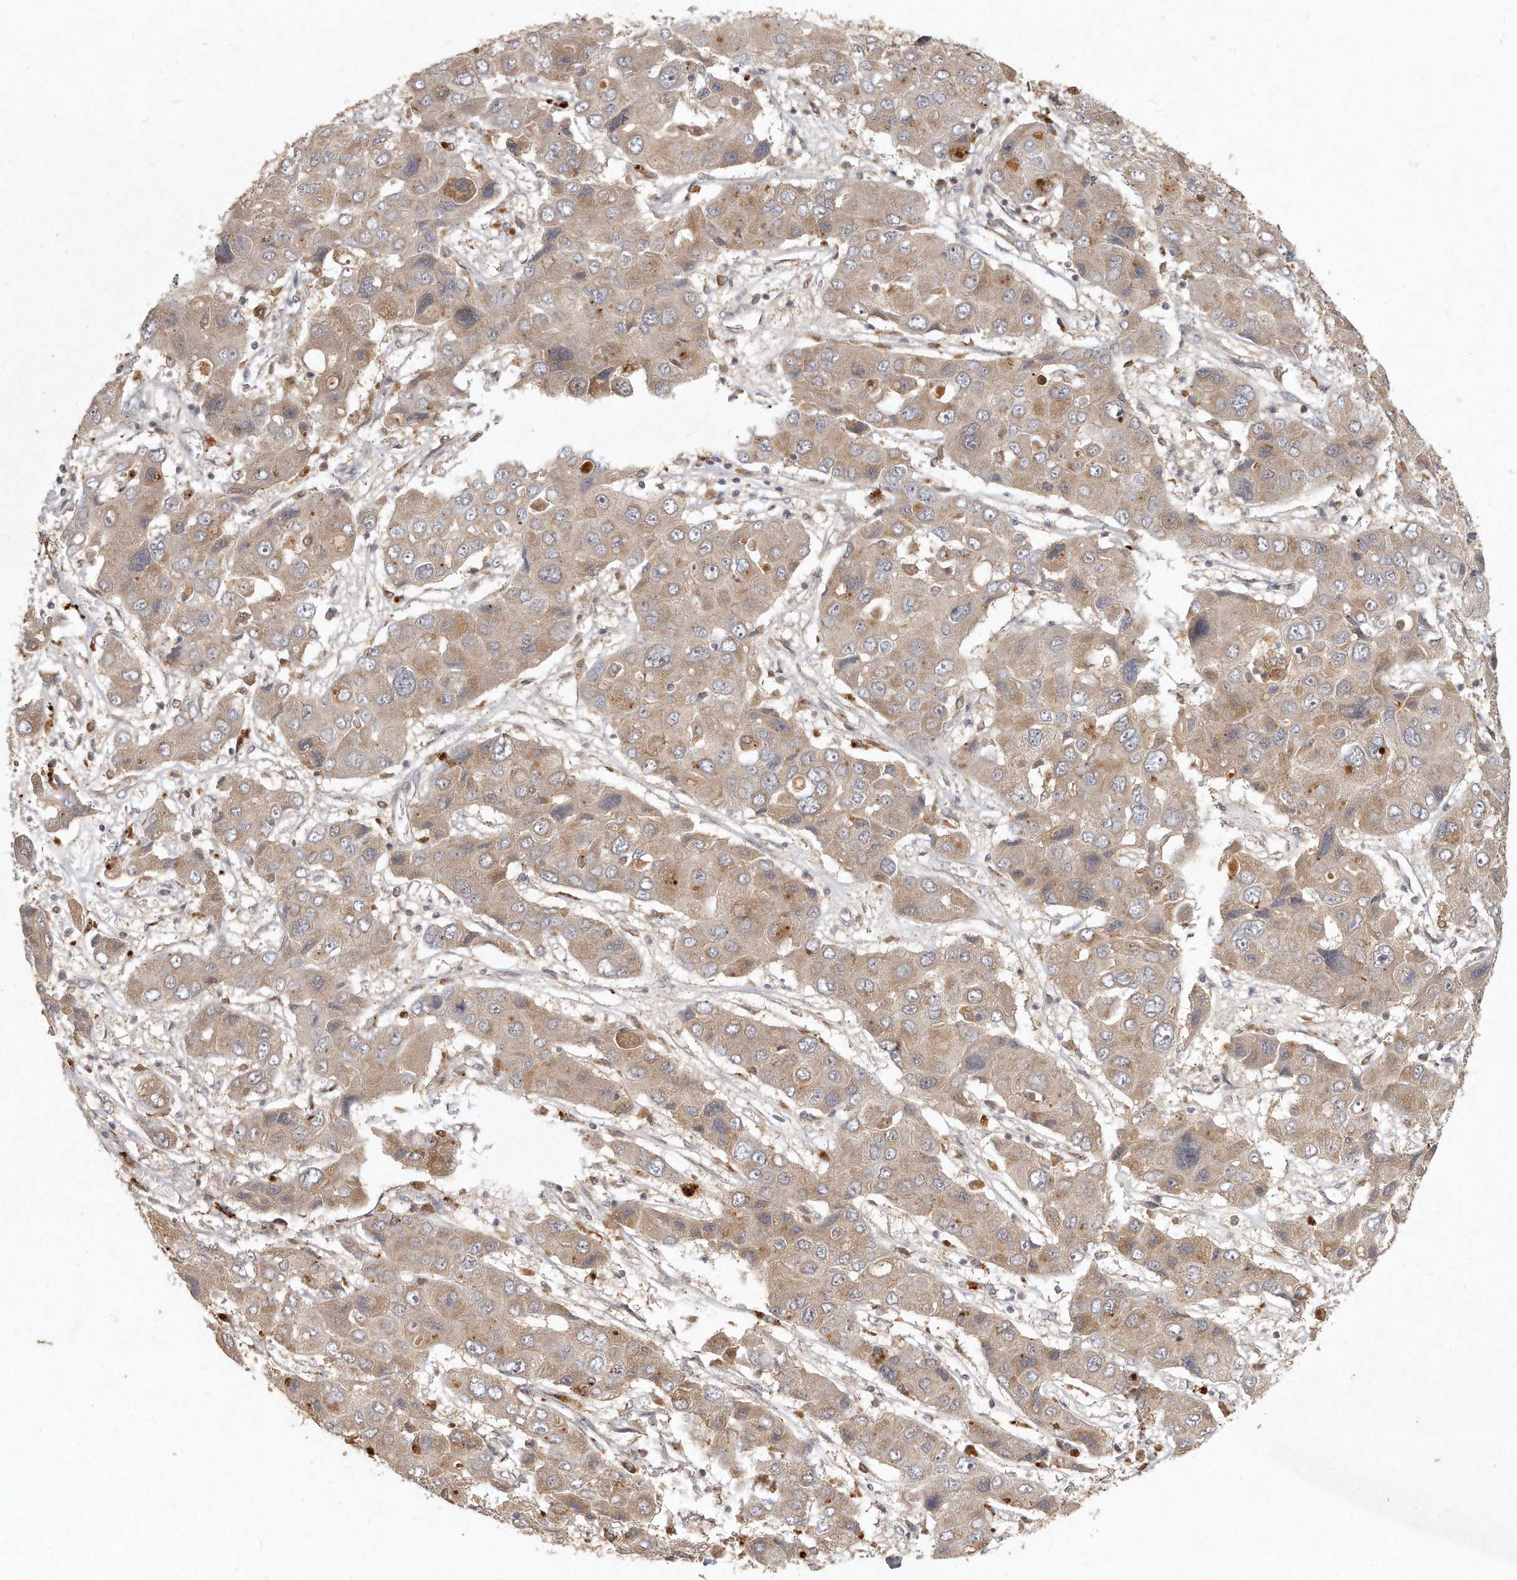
{"staining": {"intensity": "weak", "quantity": ">75%", "location": "cytoplasmic/membranous"}, "tissue": "liver cancer", "cell_type": "Tumor cells", "image_type": "cancer", "snomed": [{"axis": "morphology", "description": "Cholangiocarcinoma"}, {"axis": "topography", "description": "Liver"}], "caption": "Immunohistochemical staining of human liver cancer (cholangiocarcinoma) exhibits low levels of weak cytoplasmic/membranous staining in approximately >75% of tumor cells. (IHC, brightfield microscopy, high magnification).", "gene": "LGALS8", "patient": {"sex": "male", "age": 67}}